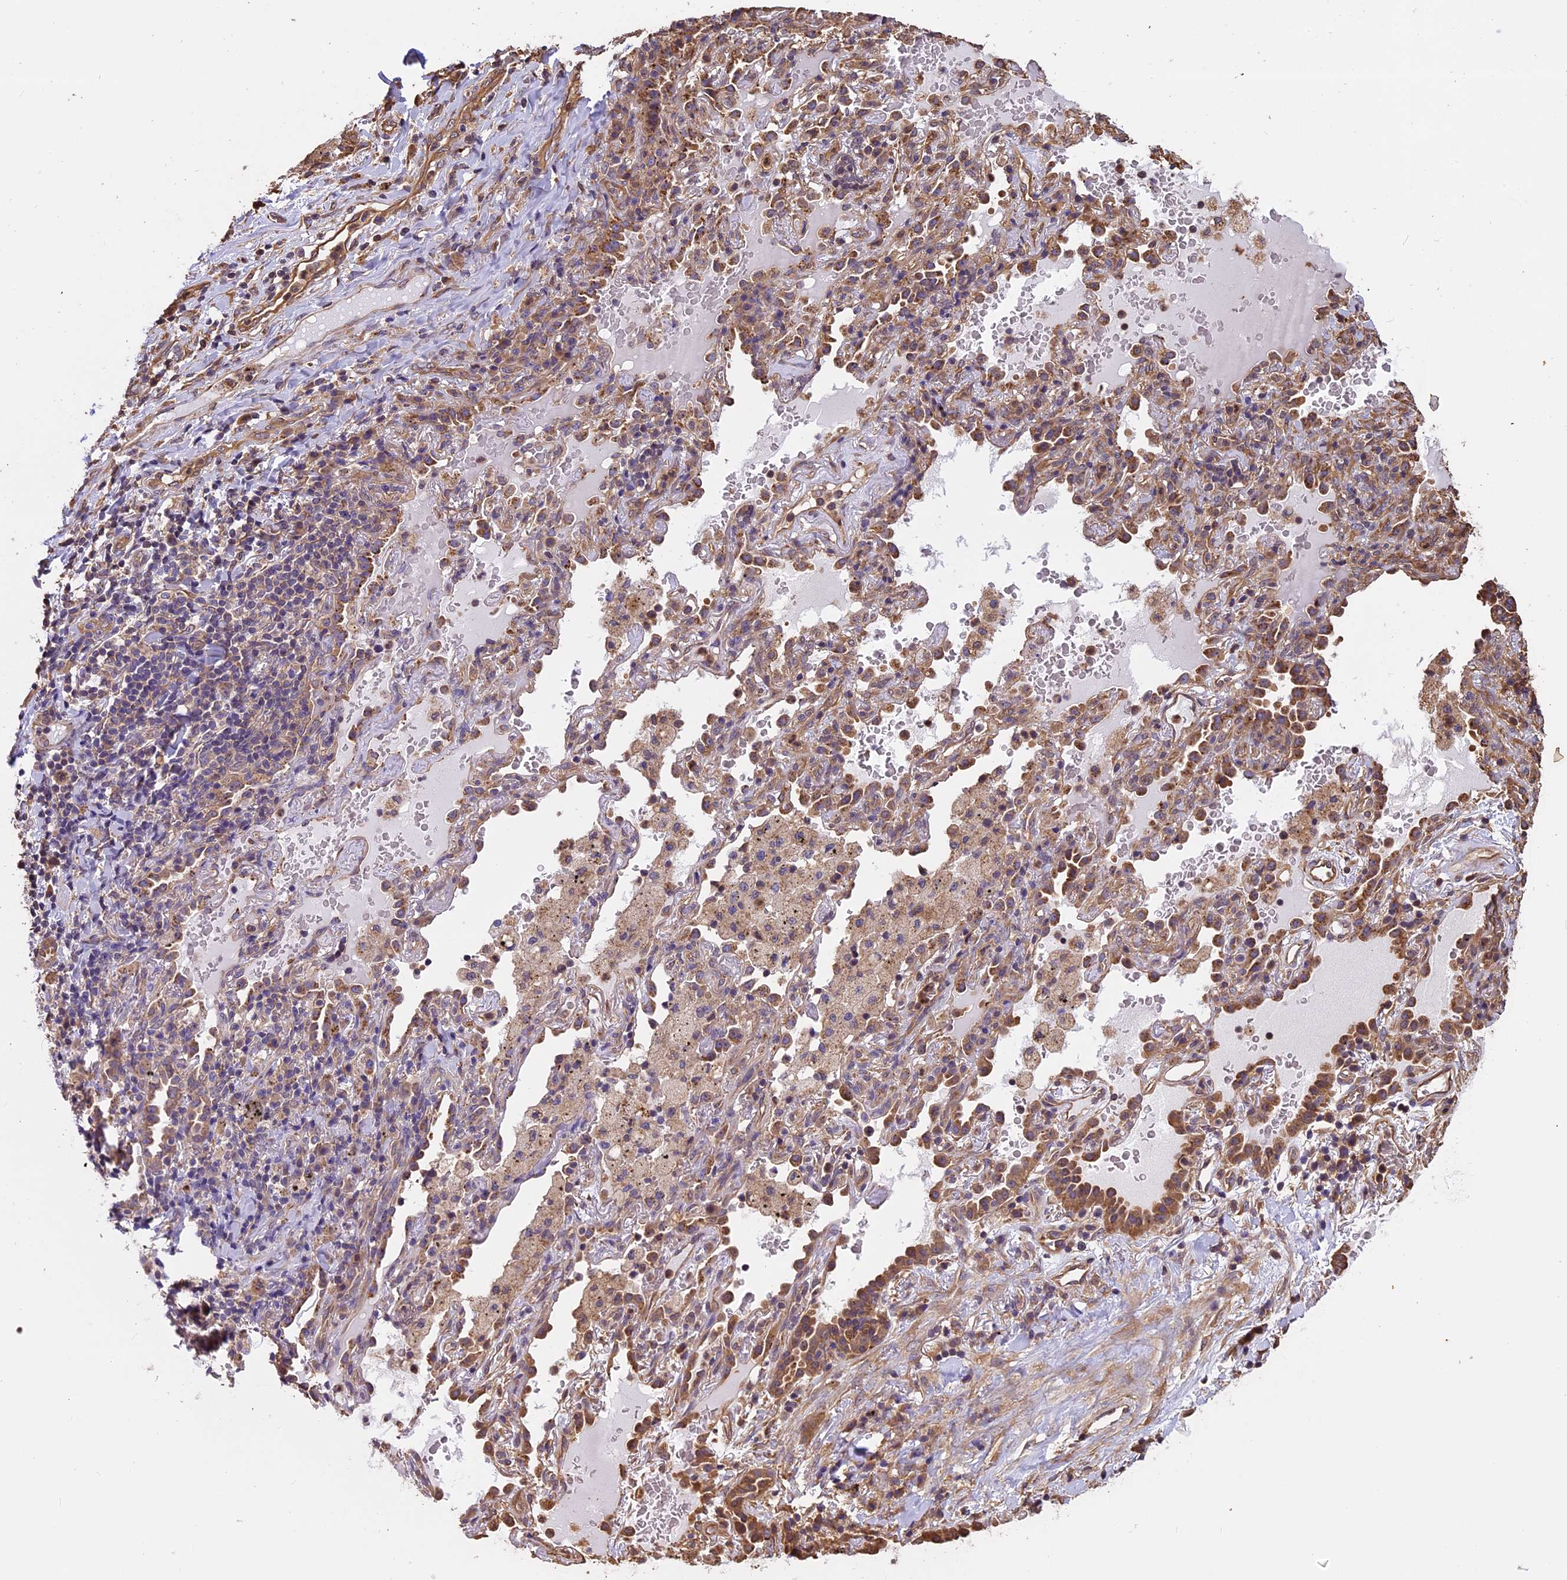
{"staining": {"intensity": "moderate", "quantity": ">75%", "location": "cytoplasmic/membranous"}, "tissue": "lung cancer", "cell_type": "Tumor cells", "image_type": "cancer", "snomed": [{"axis": "morphology", "description": "Squamous cell carcinoma, NOS"}, {"axis": "topography", "description": "Lung"}], "caption": "Protein expression analysis of human lung cancer (squamous cell carcinoma) reveals moderate cytoplasmic/membranous staining in approximately >75% of tumor cells.", "gene": "CHMP2A", "patient": {"sex": "female", "age": 63}}